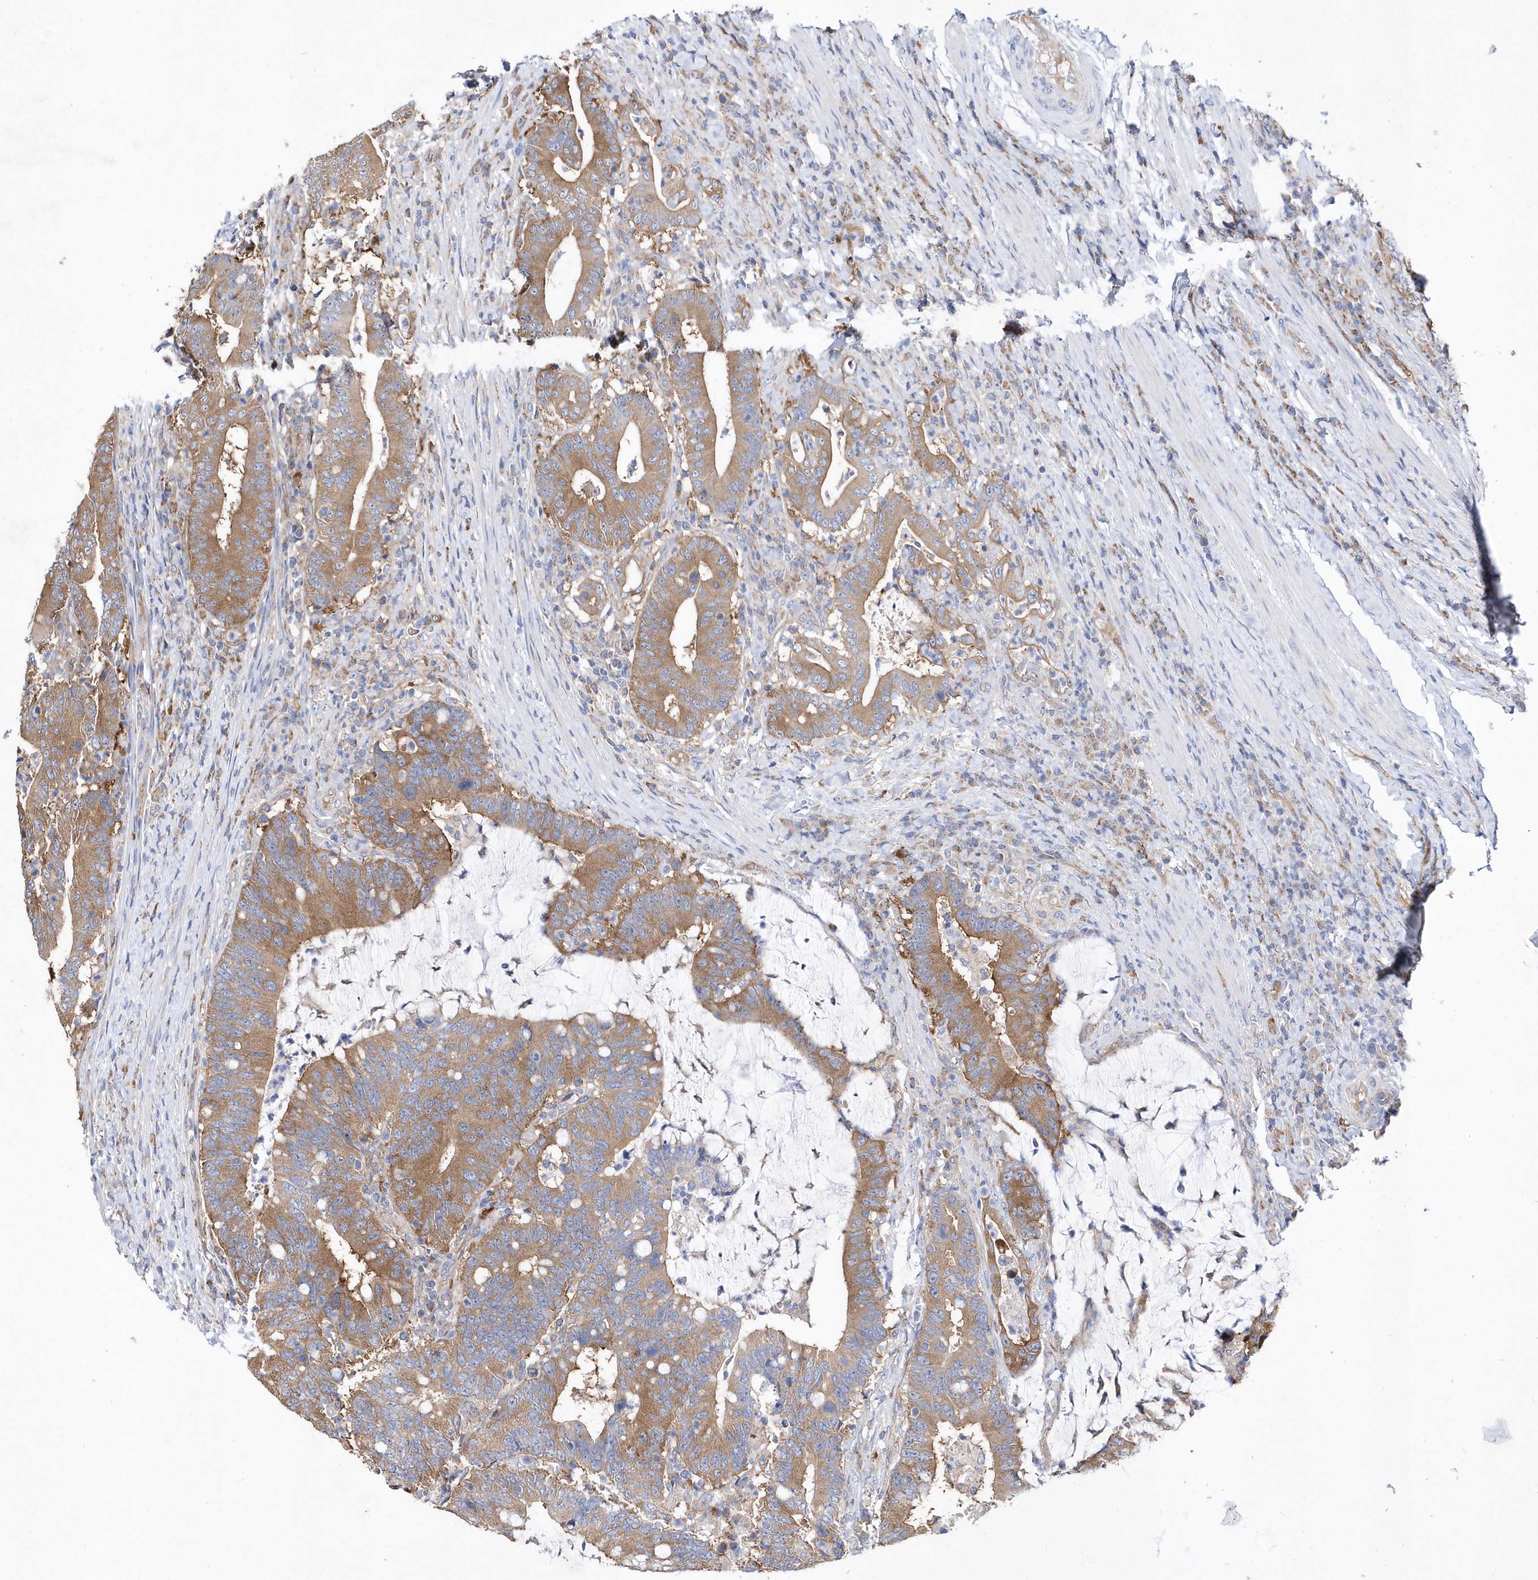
{"staining": {"intensity": "moderate", "quantity": ">75%", "location": "cytoplasmic/membranous"}, "tissue": "colorectal cancer", "cell_type": "Tumor cells", "image_type": "cancer", "snomed": [{"axis": "morphology", "description": "Adenocarcinoma, NOS"}, {"axis": "topography", "description": "Colon"}], "caption": "Tumor cells exhibit medium levels of moderate cytoplasmic/membranous expression in approximately >75% of cells in colorectal adenocarcinoma.", "gene": "JKAMP", "patient": {"sex": "female", "age": 66}}